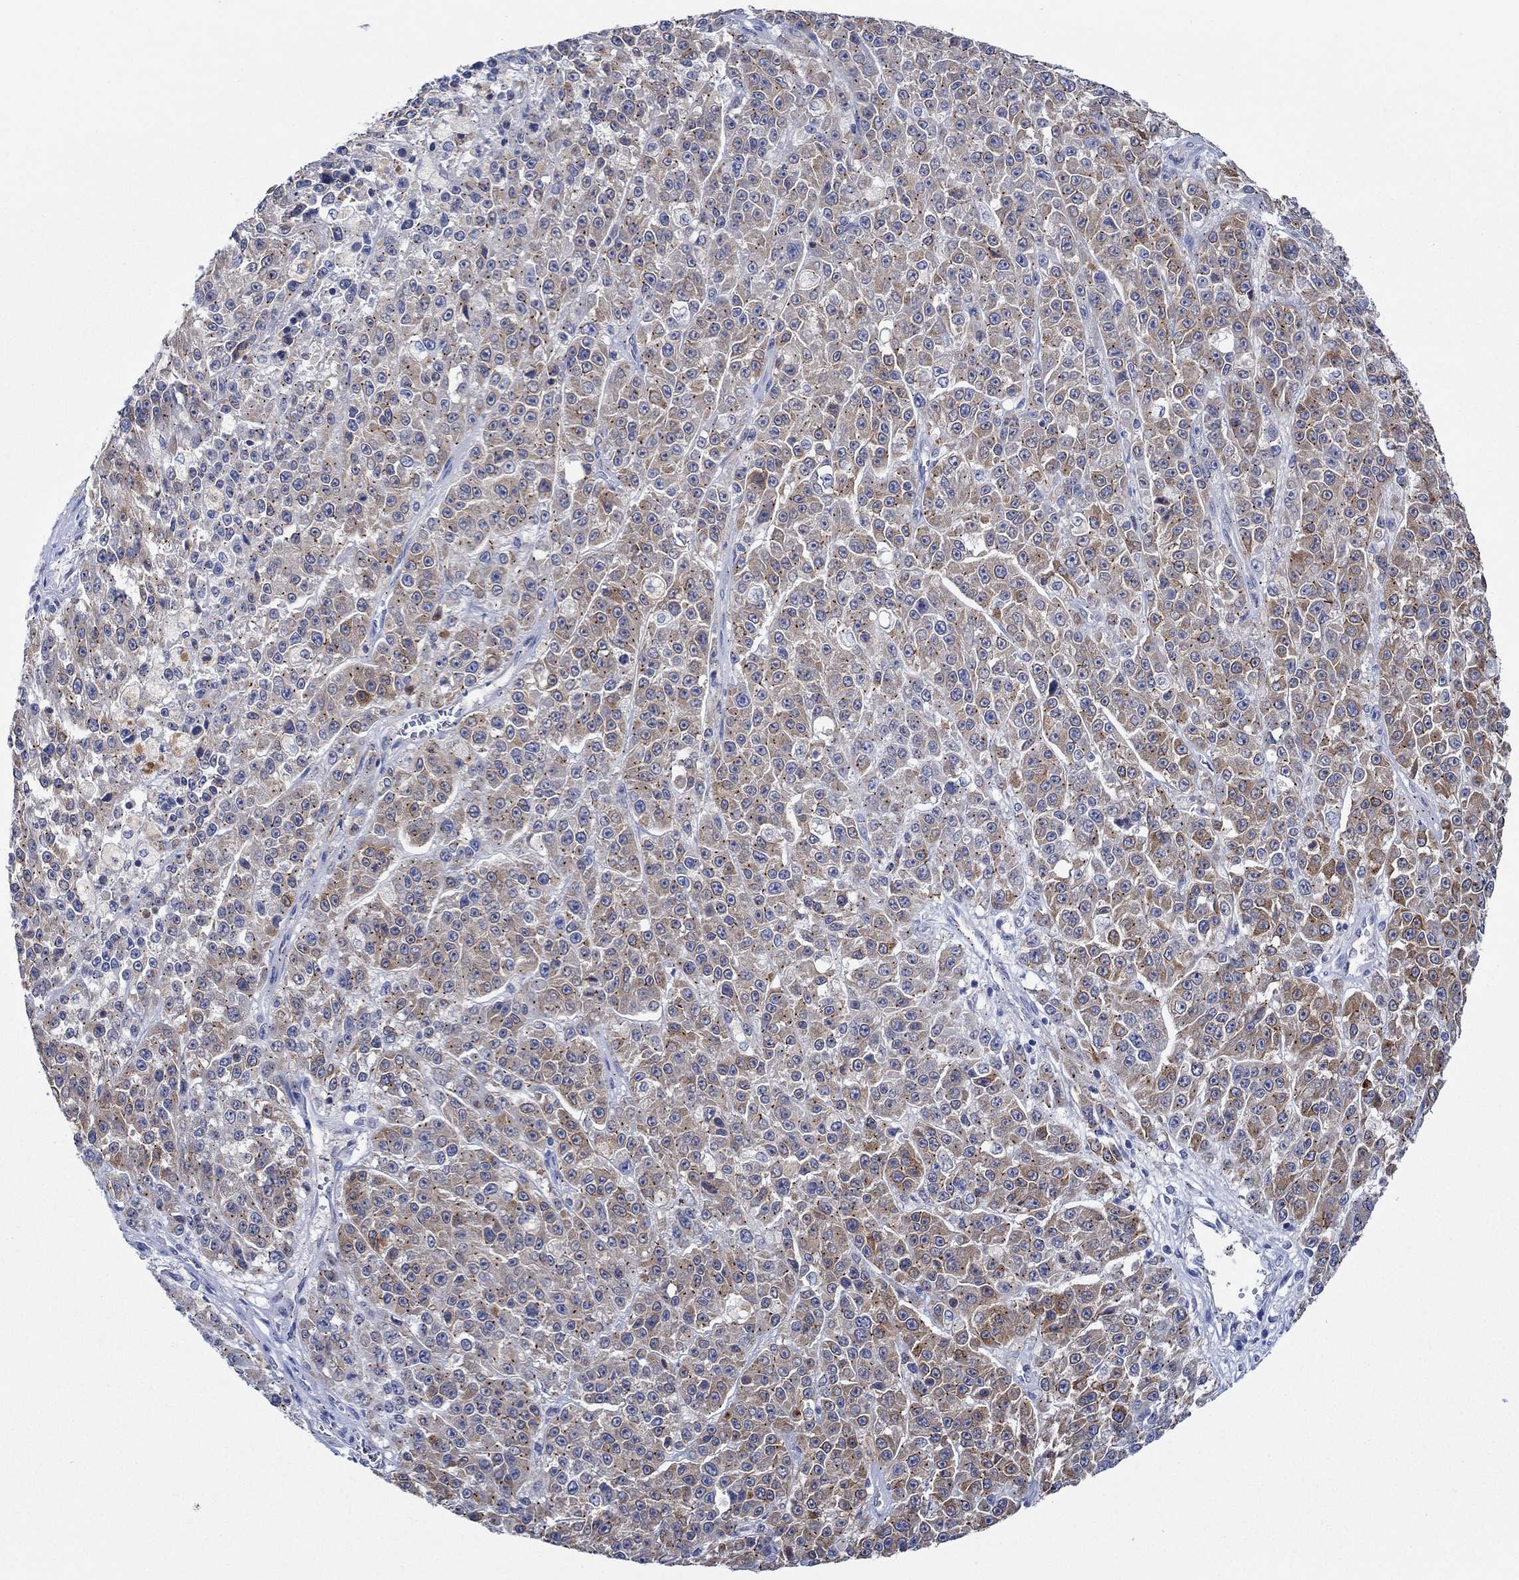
{"staining": {"intensity": "moderate", "quantity": "25%-75%", "location": "cytoplasmic/membranous"}, "tissue": "melanoma", "cell_type": "Tumor cells", "image_type": "cancer", "snomed": [{"axis": "morphology", "description": "Malignant melanoma, NOS"}, {"axis": "topography", "description": "Skin"}], "caption": "Immunohistochemistry of human melanoma displays medium levels of moderate cytoplasmic/membranous positivity in approximately 25%-75% of tumor cells.", "gene": "CPM", "patient": {"sex": "female", "age": 58}}